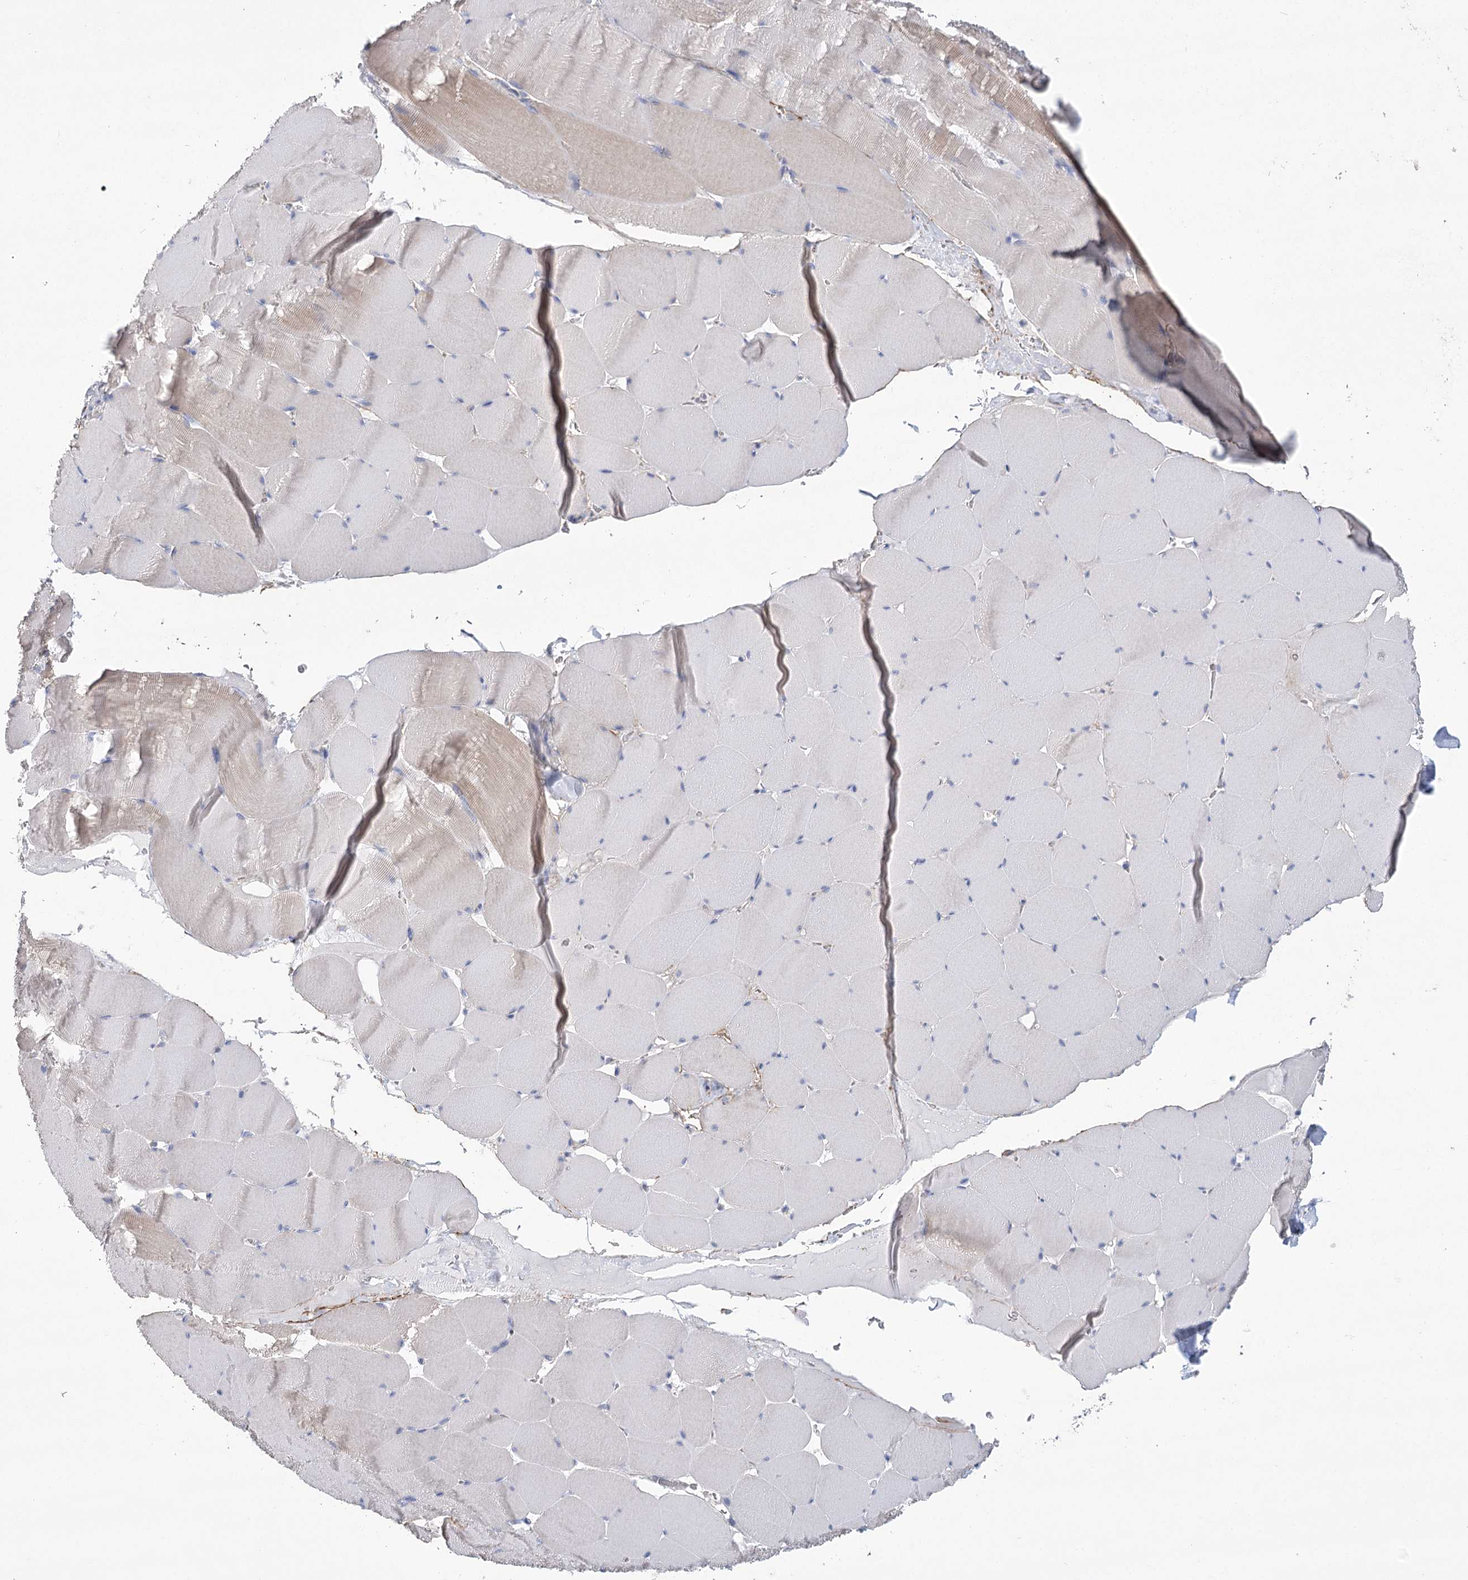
{"staining": {"intensity": "weak", "quantity": "<25%", "location": "cytoplasmic/membranous"}, "tissue": "skeletal muscle", "cell_type": "Myocytes", "image_type": "normal", "snomed": [{"axis": "morphology", "description": "Normal tissue, NOS"}, {"axis": "topography", "description": "Skeletal muscle"}], "caption": "Human skeletal muscle stained for a protein using immunohistochemistry (IHC) demonstrates no positivity in myocytes.", "gene": "SNX7", "patient": {"sex": "male", "age": 62}}